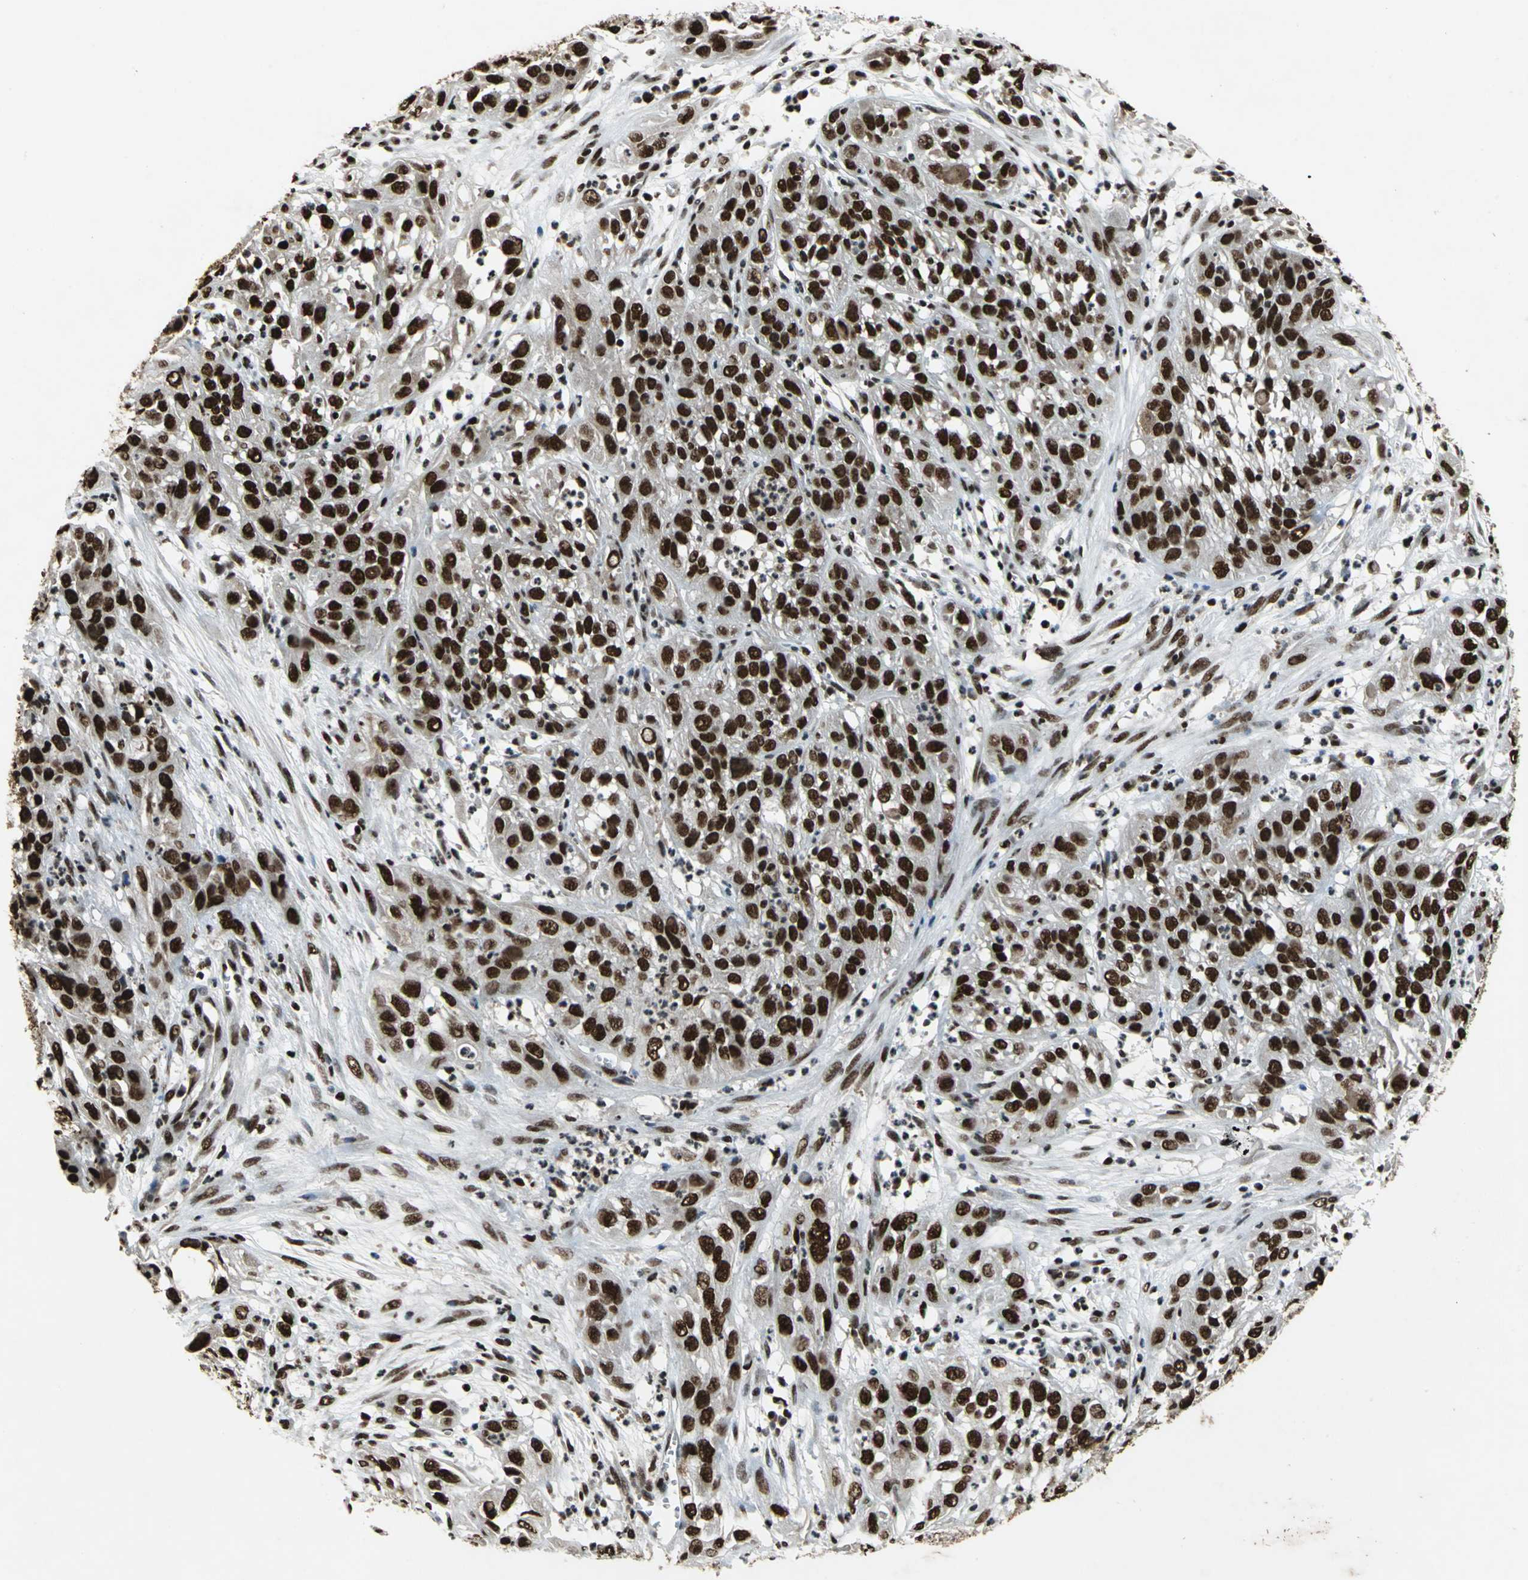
{"staining": {"intensity": "strong", "quantity": ">75%", "location": "nuclear"}, "tissue": "cervical cancer", "cell_type": "Tumor cells", "image_type": "cancer", "snomed": [{"axis": "morphology", "description": "Squamous cell carcinoma, NOS"}, {"axis": "topography", "description": "Cervix"}], "caption": "A histopathology image of human cervical cancer (squamous cell carcinoma) stained for a protein displays strong nuclear brown staining in tumor cells.", "gene": "MTA2", "patient": {"sex": "female", "age": 32}}